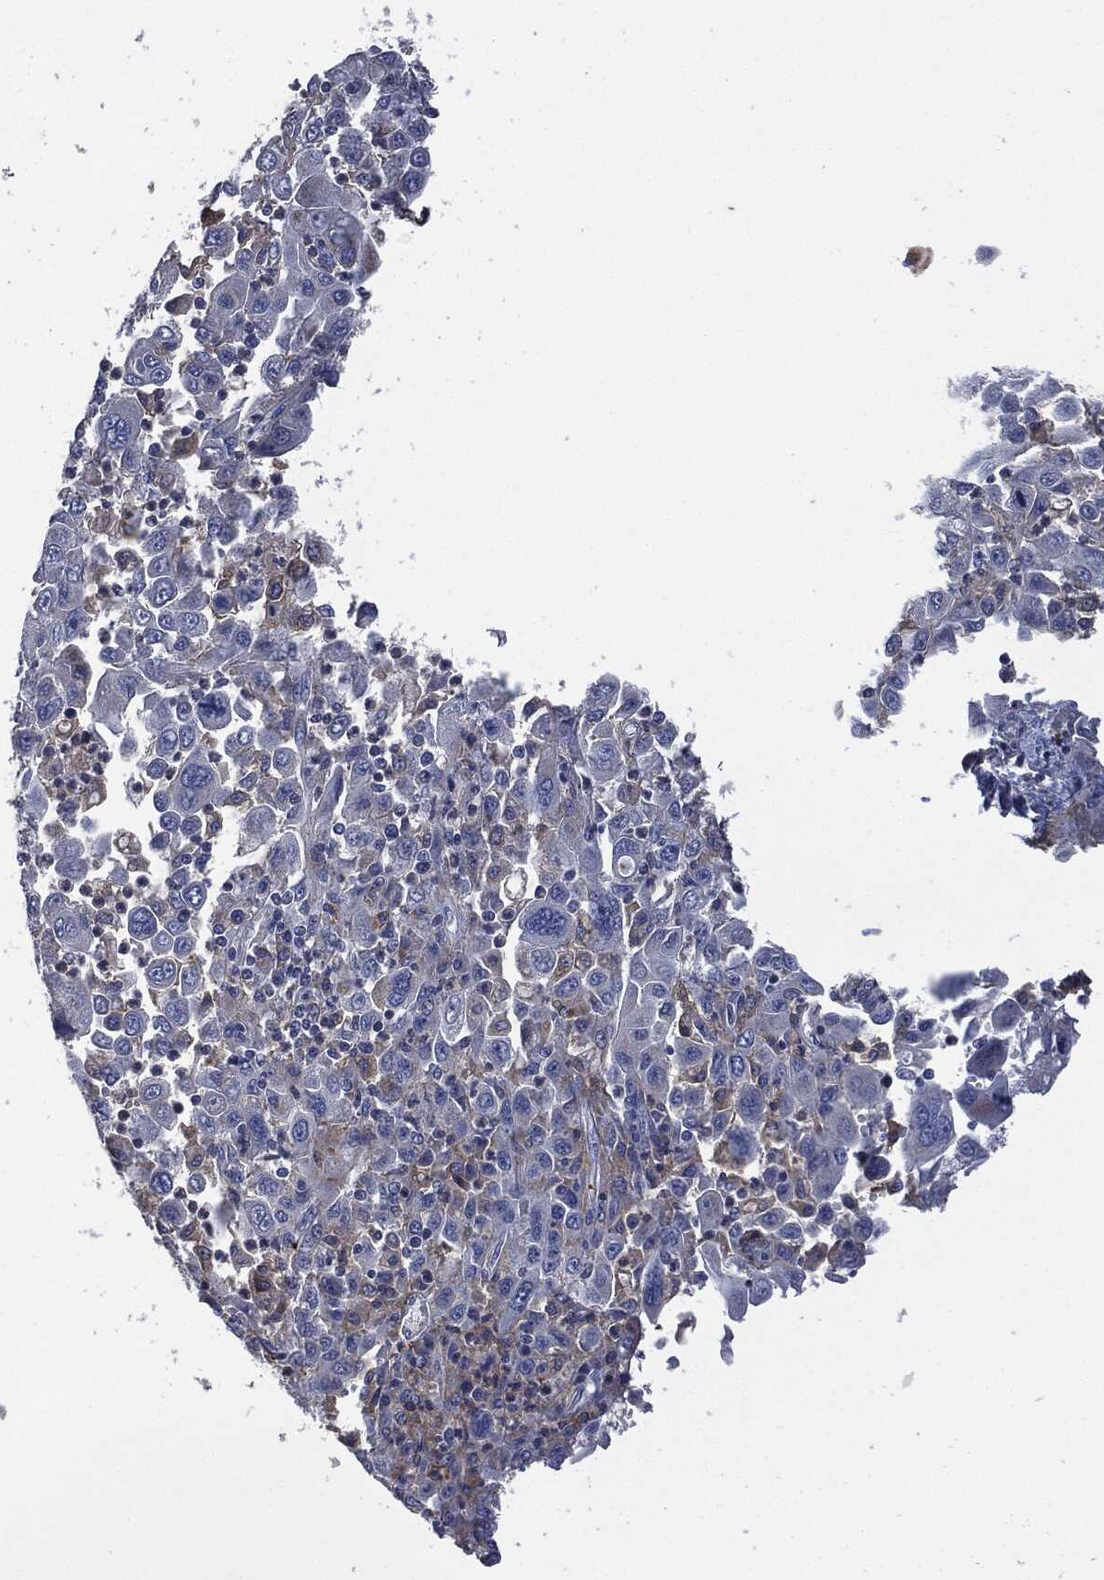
{"staining": {"intensity": "weak", "quantity": "<25%", "location": "cytoplasmic/membranous"}, "tissue": "stomach cancer", "cell_type": "Tumor cells", "image_type": "cancer", "snomed": [{"axis": "morphology", "description": "Adenocarcinoma, NOS"}, {"axis": "topography", "description": "Stomach"}], "caption": "Tumor cells are negative for brown protein staining in stomach adenocarcinoma.", "gene": "CD33", "patient": {"sex": "male", "age": 56}}